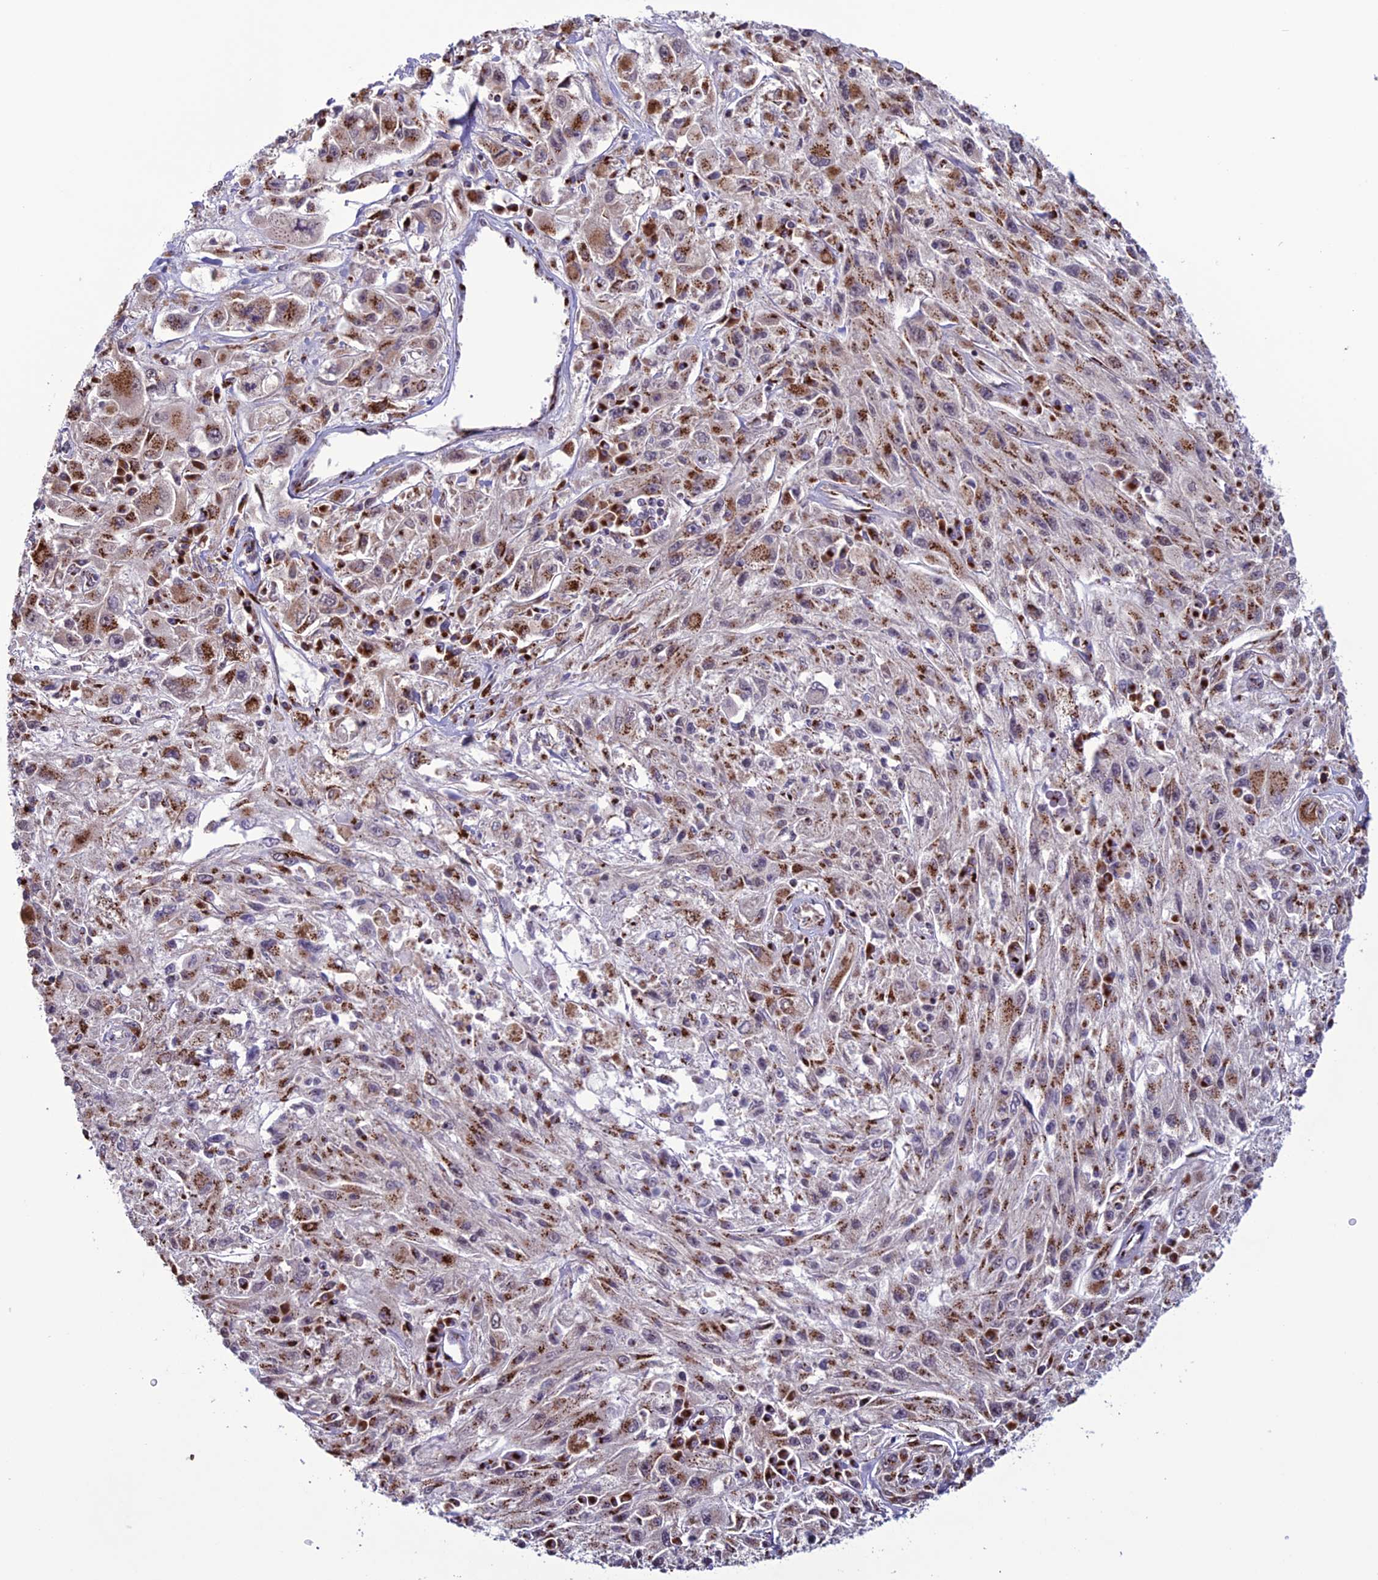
{"staining": {"intensity": "moderate", "quantity": ">75%", "location": "cytoplasmic/membranous"}, "tissue": "melanoma", "cell_type": "Tumor cells", "image_type": "cancer", "snomed": [{"axis": "morphology", "description": "Malignant melanoma, Metastatic site"}, {"axis": "topography", "description": "Skin"}], "caption": "IHC image of neoplastic tissue: malignant melanoma (metastatic site) stained using immunohistochemistry shows medium levels of moderate protein expression localized specifically in the cytoplasmic/membranous of tumor cells, appearing as a cytoplasmic/membranous brown color.", "gene": "PLEKHA4", "patient": {"sex": "male", "age": 53}}